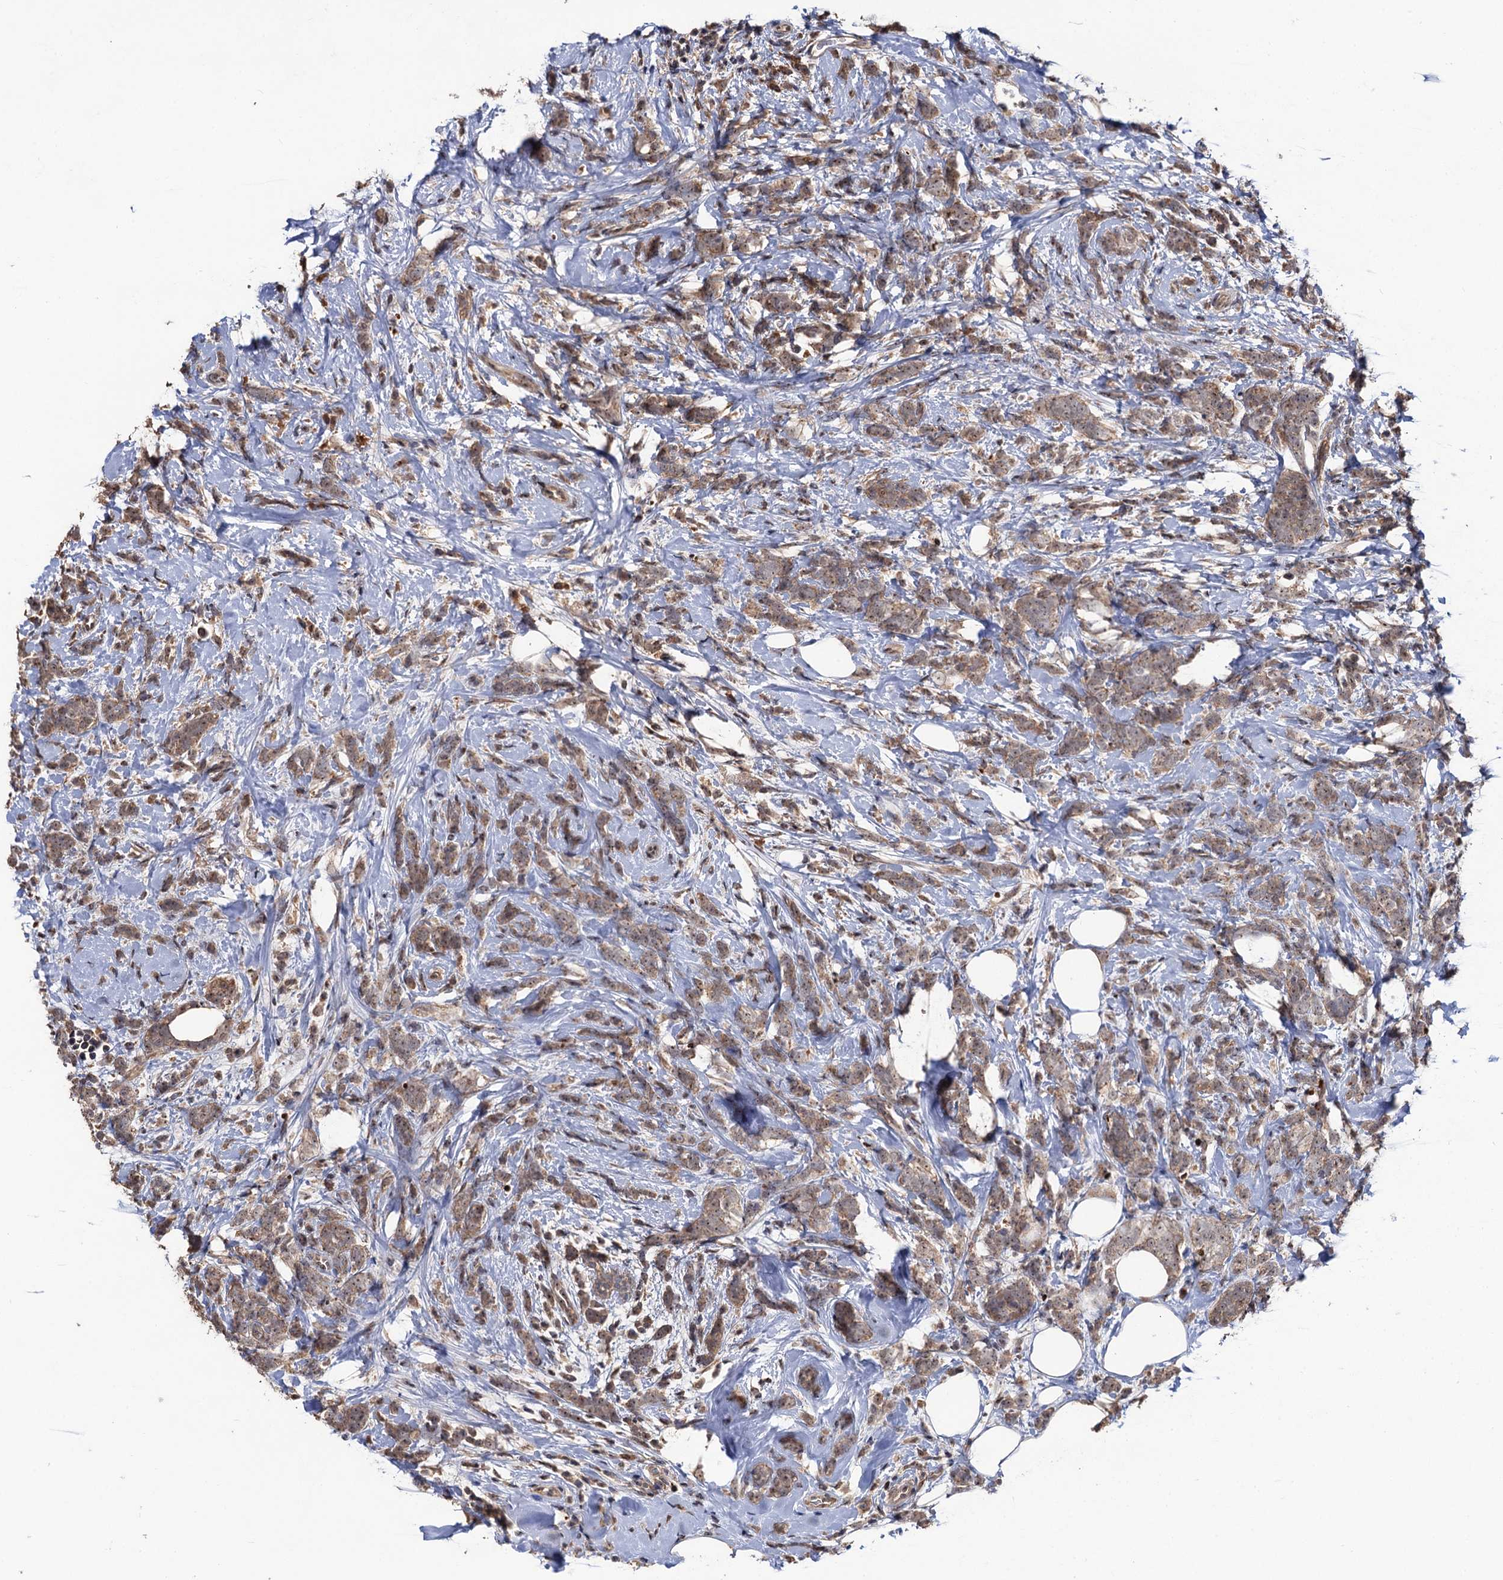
{"staining": {"intensity": "weak", "quantity": ">75%", "location": "cytoplasmic/membranous"}, "tissue": "breast cancer", "cell_type": "Tumor cells", "image_type": "cancer", "snomed": [{"axis": "morphology", "description": "Lobular carcinoma"}, {"axis": "topography", "description": "Breast"}], "caption": "Immunohistochemistry (IHC) of human breast cancer (lobular carcinoma) displays low levels of weak cytoplasmic/membranous expression in approximately >75% of tumor cells.", "gene": "LRRC63", "patient": {"sex": "female", "age": 58}}